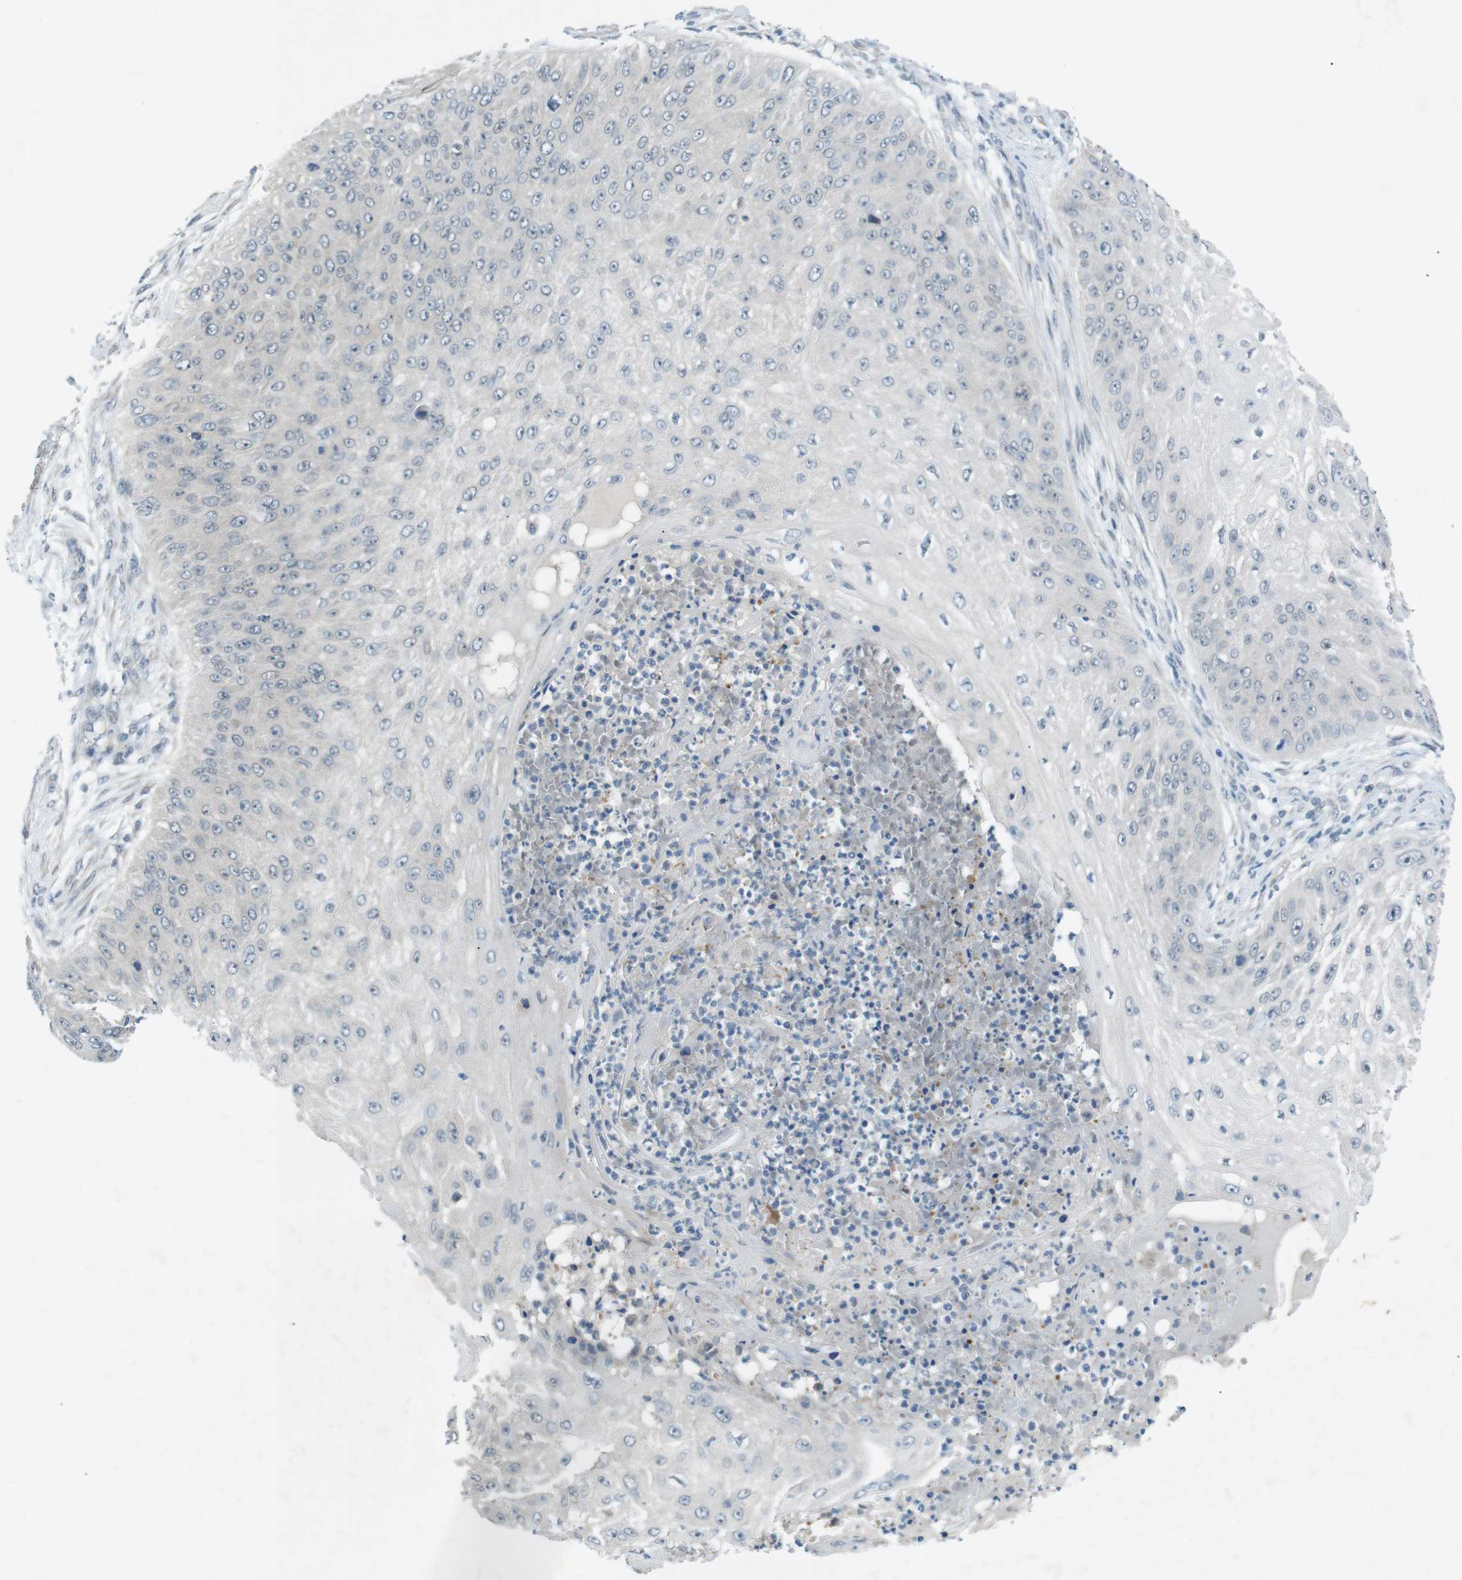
{"staining": {"intensity": "negative", "quantity": "none", "location": "none"}, "tissue": "skin cancer", "cell_type": "Tumor cells", "image_type": "cancer", "snomed": [{"axis": "morphology", "description": "Squamous cell carcinoma, NOS"}, {"axis": "topography", "description": "Skin"}], "caption": "The immunohistochemistry histopathology image has no significant expression in tumor cells of skin cancer (squamous cell carcinoma) tissue.", "gene": "RTN3", "patient": {"sex": "female", "age": 80}}